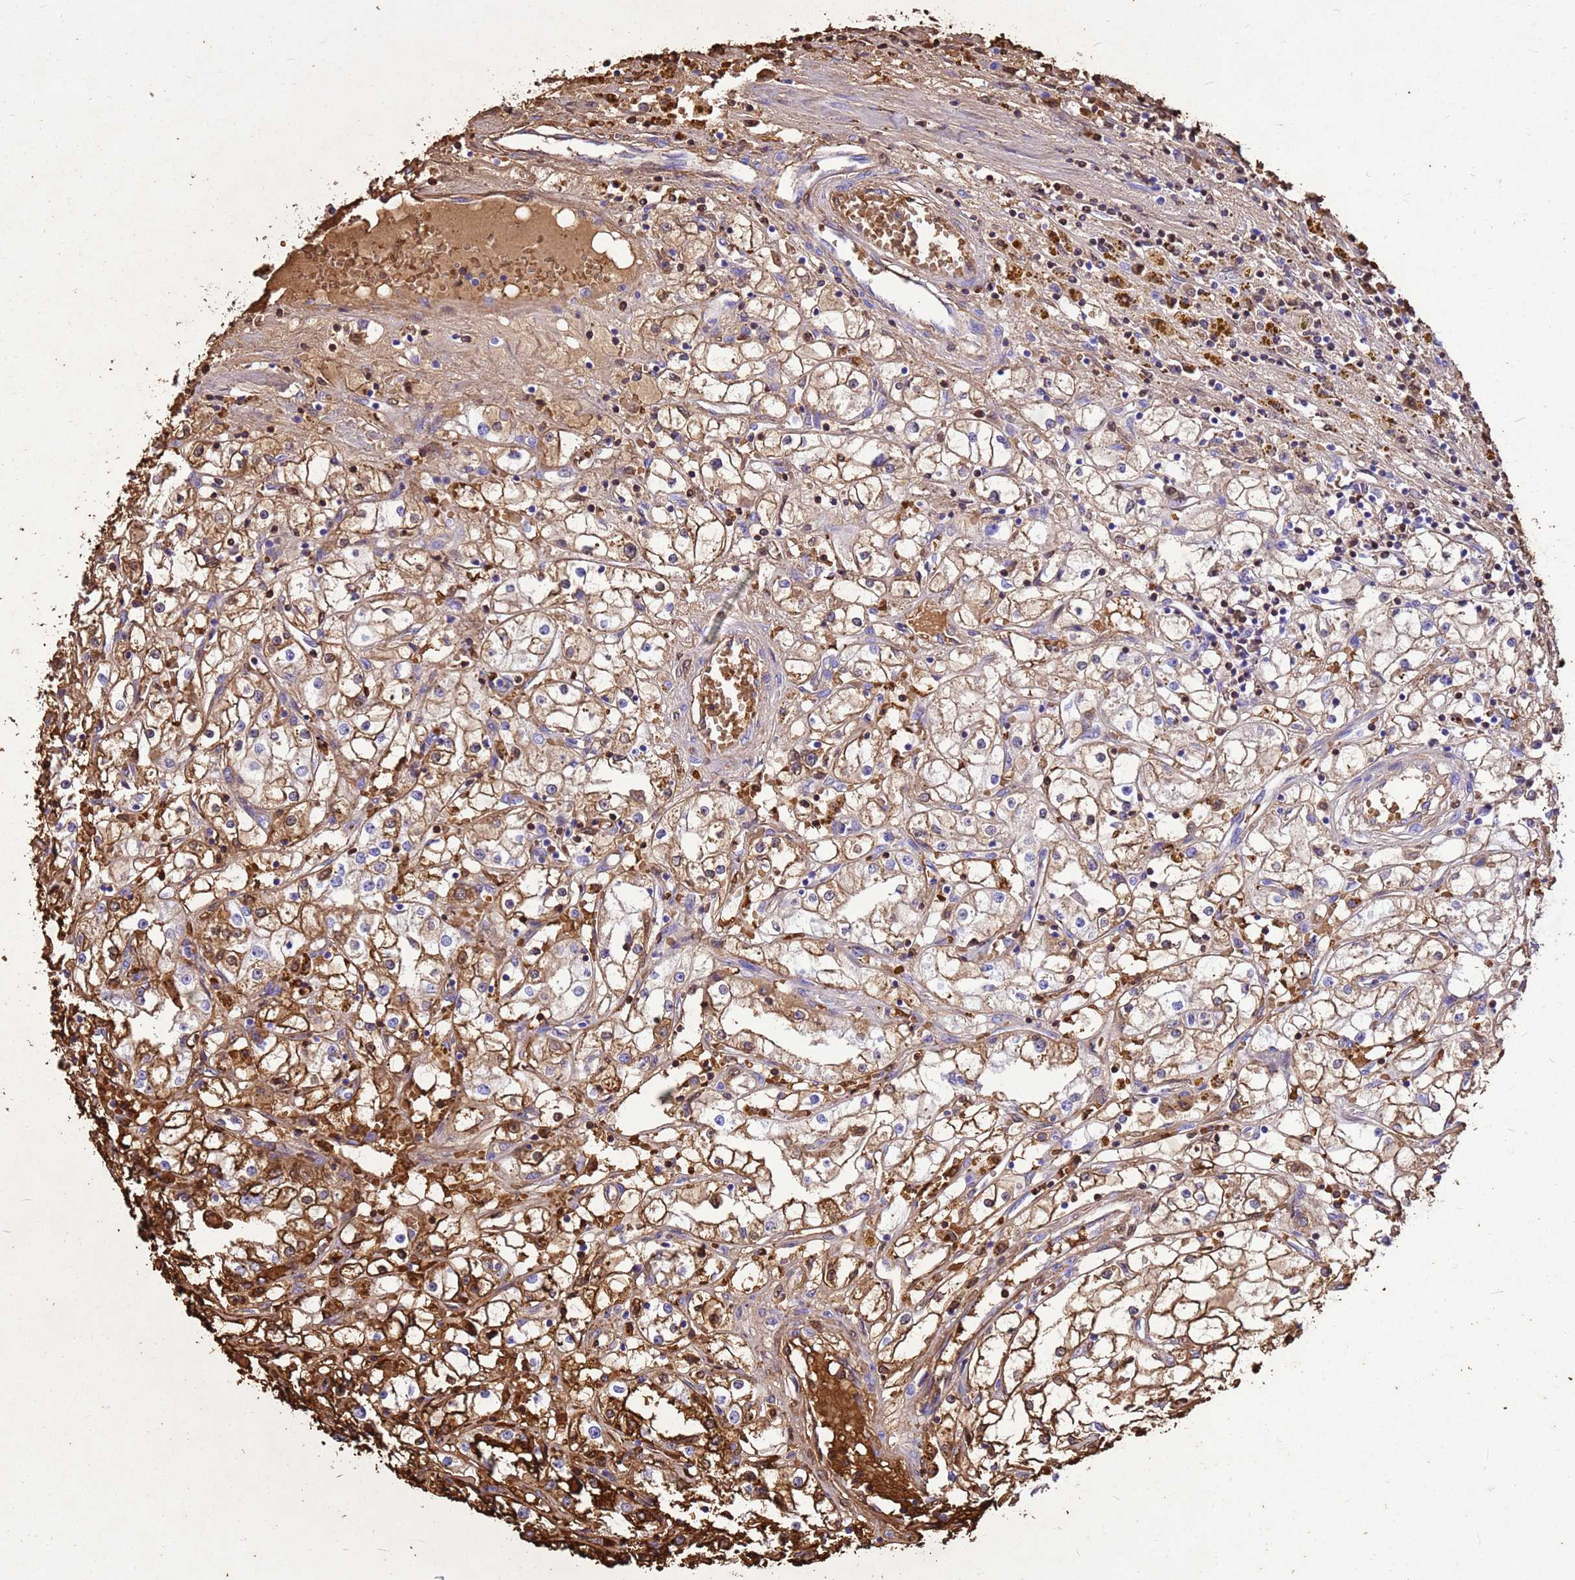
{"staining": {"intensity": "strong", "quantity": "25%-75%", "location": "cytoplasmic/membranous"}, "tissue": "renal cancer", "cell_type": "Tumor cells", "image_type": "cancer", "snomed": [{"axis": "morphology", "description": "Adenocarcinoma, NOS"}, {"axis": "topography", "description": "Kidney"}], "caption": "A high-resolution photomicrograph shows IHC staining of renal cancer (adenocarcinoma), which displays strong cytoplasmic/membranous expression in approximately 25%-75% of tumor cells.", "gene": "HBA2", "patient": {"sex": "male", "age": 56}}